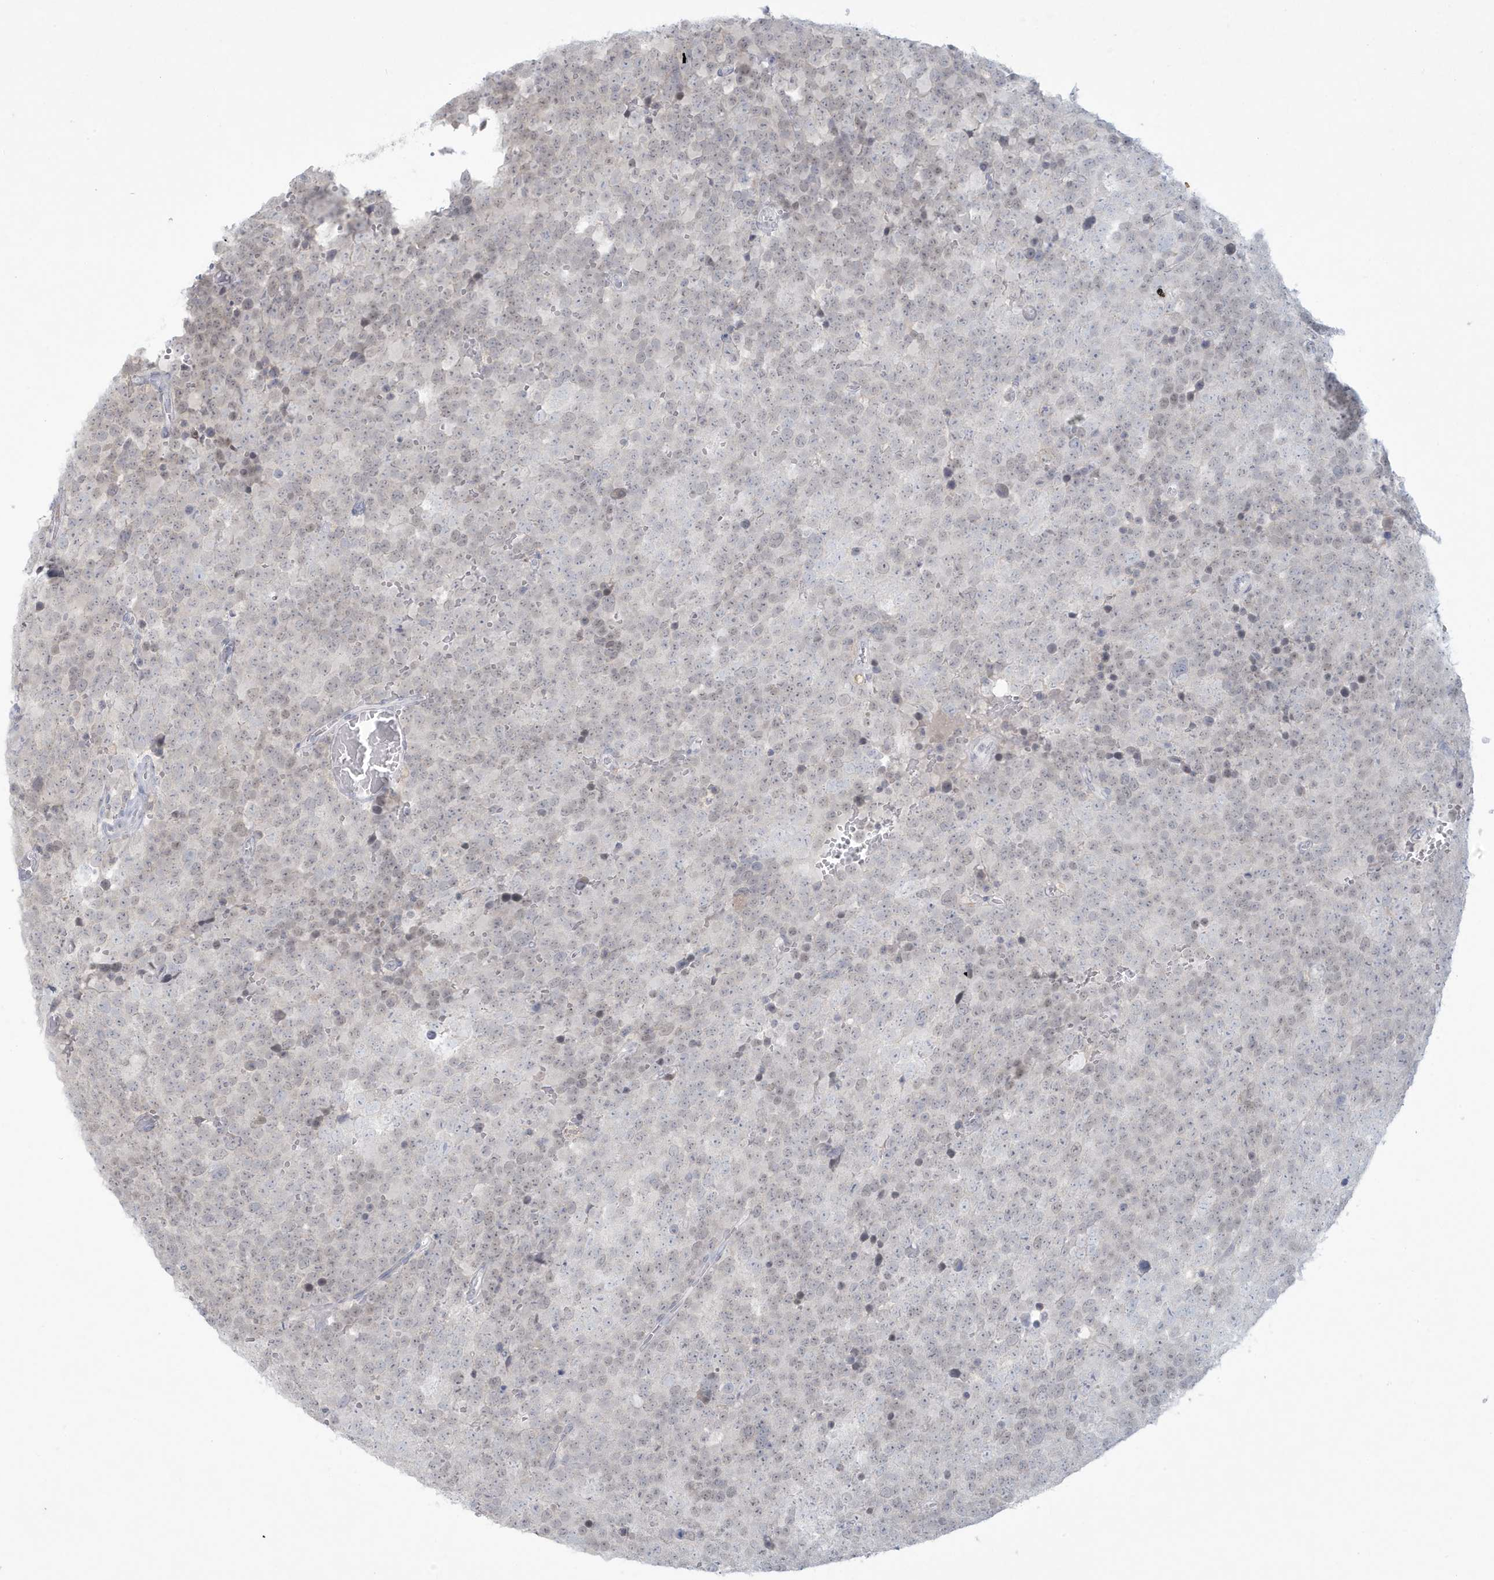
{"staining": {"intensity": "negative", "quantity": "none", "location": "none"}, "tissue": "testis cancer", "cell_type": "Tumor cells", "image_type": "cancer", "snomed": [{"axis": "morphology", "description": "Seminoma, NOS"}, {"axis": "topography", "description": "Testis"}], "caption": "Image shows no significant protein positivity in tumor cells of testis cancer (seminoma). (DAB (3,3'-diaminobenzidine) immunohistochemistry (IHC), high magnification).", "gene": "HERC6", "patient": {"sex": "male", "age": 71}}